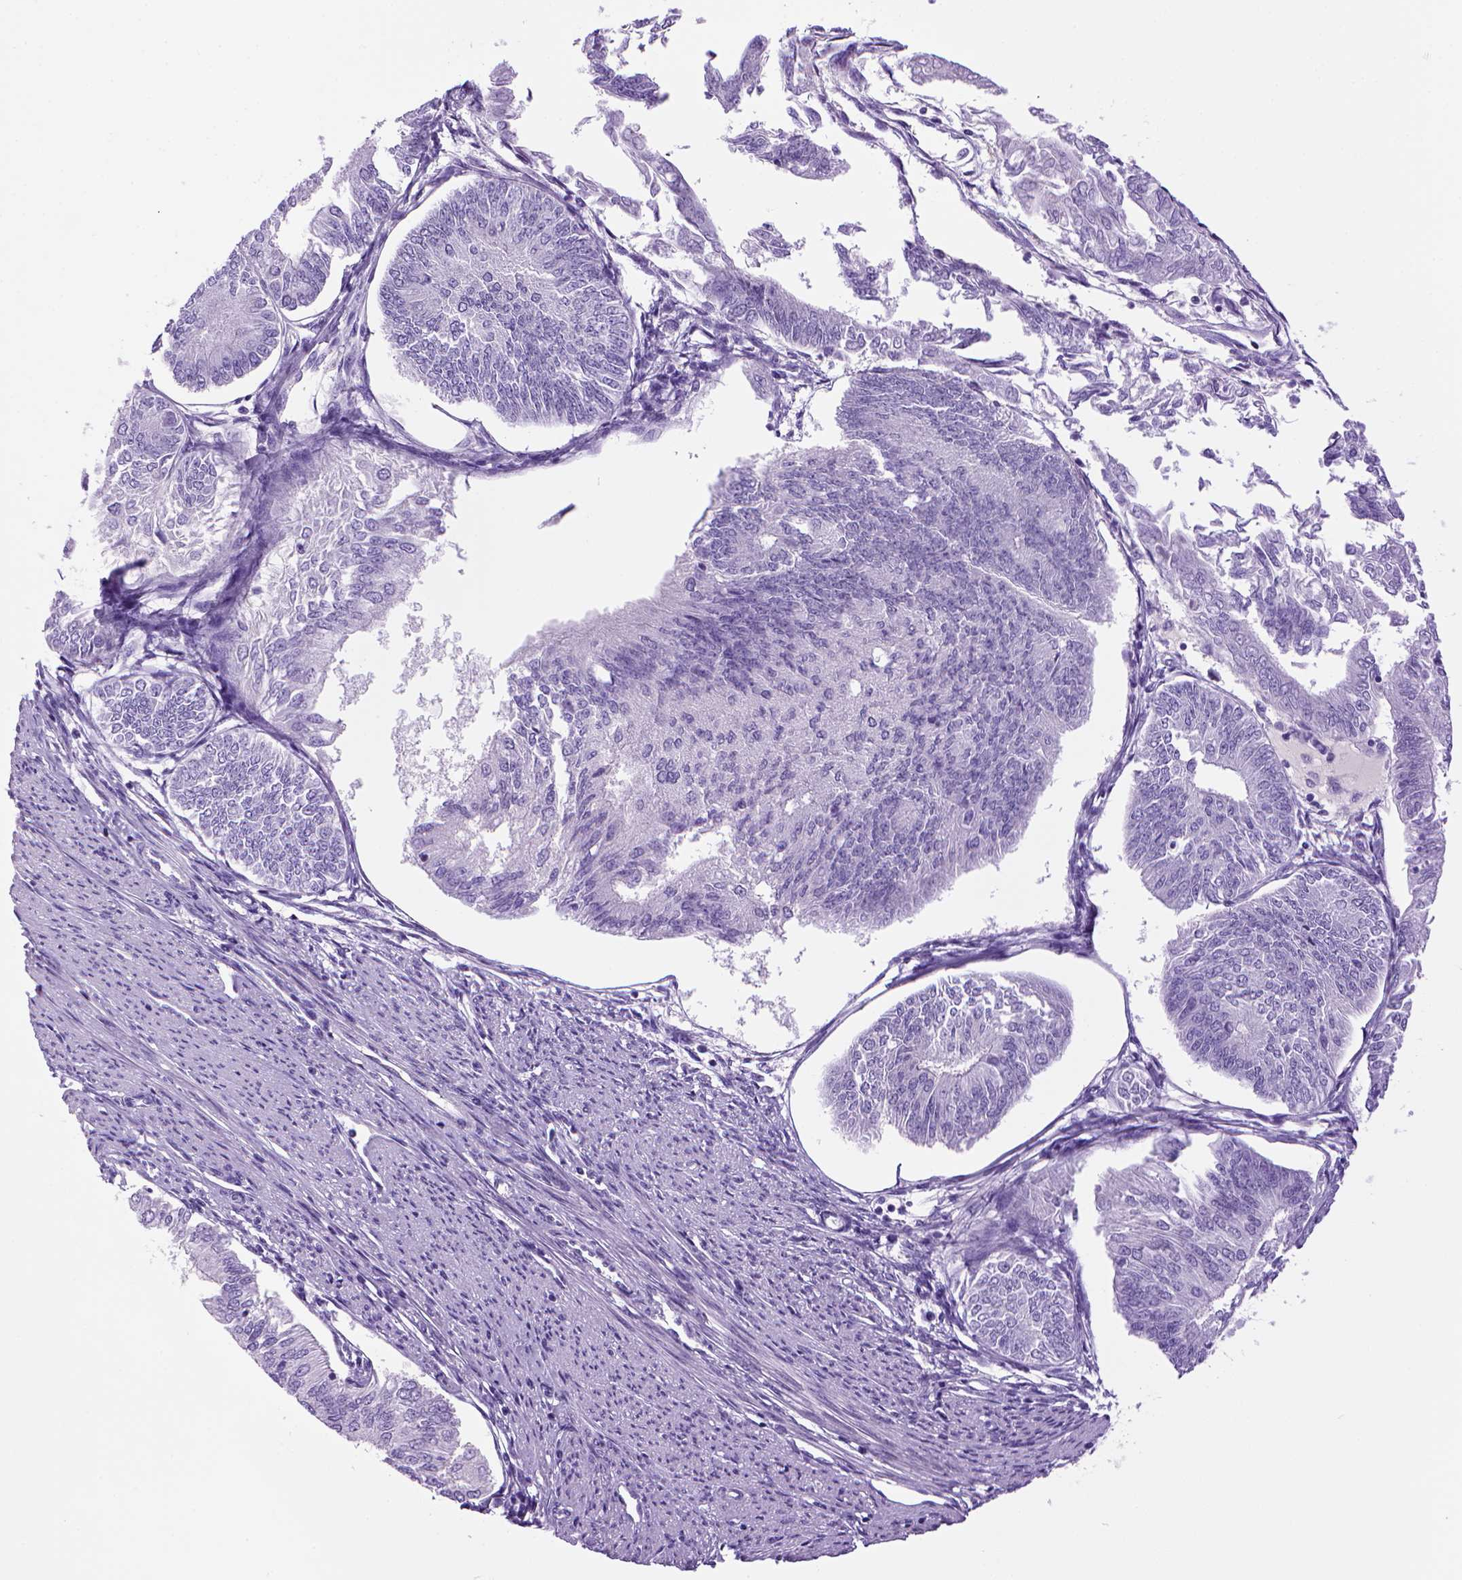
{"staining": {"intensity": "negative", "quantity": "none", "location": "none"}, "tissue": "endometrial cancer", "cell_type": "Tumor cells", "image_type": "cancer", "snomed": [{"axis": "morphology", "description": "Adenocarcinoma, NOS"}, {"axis": "topography", "description": "Endometrium"}], "caption": "High magnification brightfield microscopy of endometrial cancer stained with DAB (brown) and counterstained with hematoxylin (blue): tumor cells show no significant staining.", "gene": "SGCG", "patient": {"sex": "female", "age": 58}}